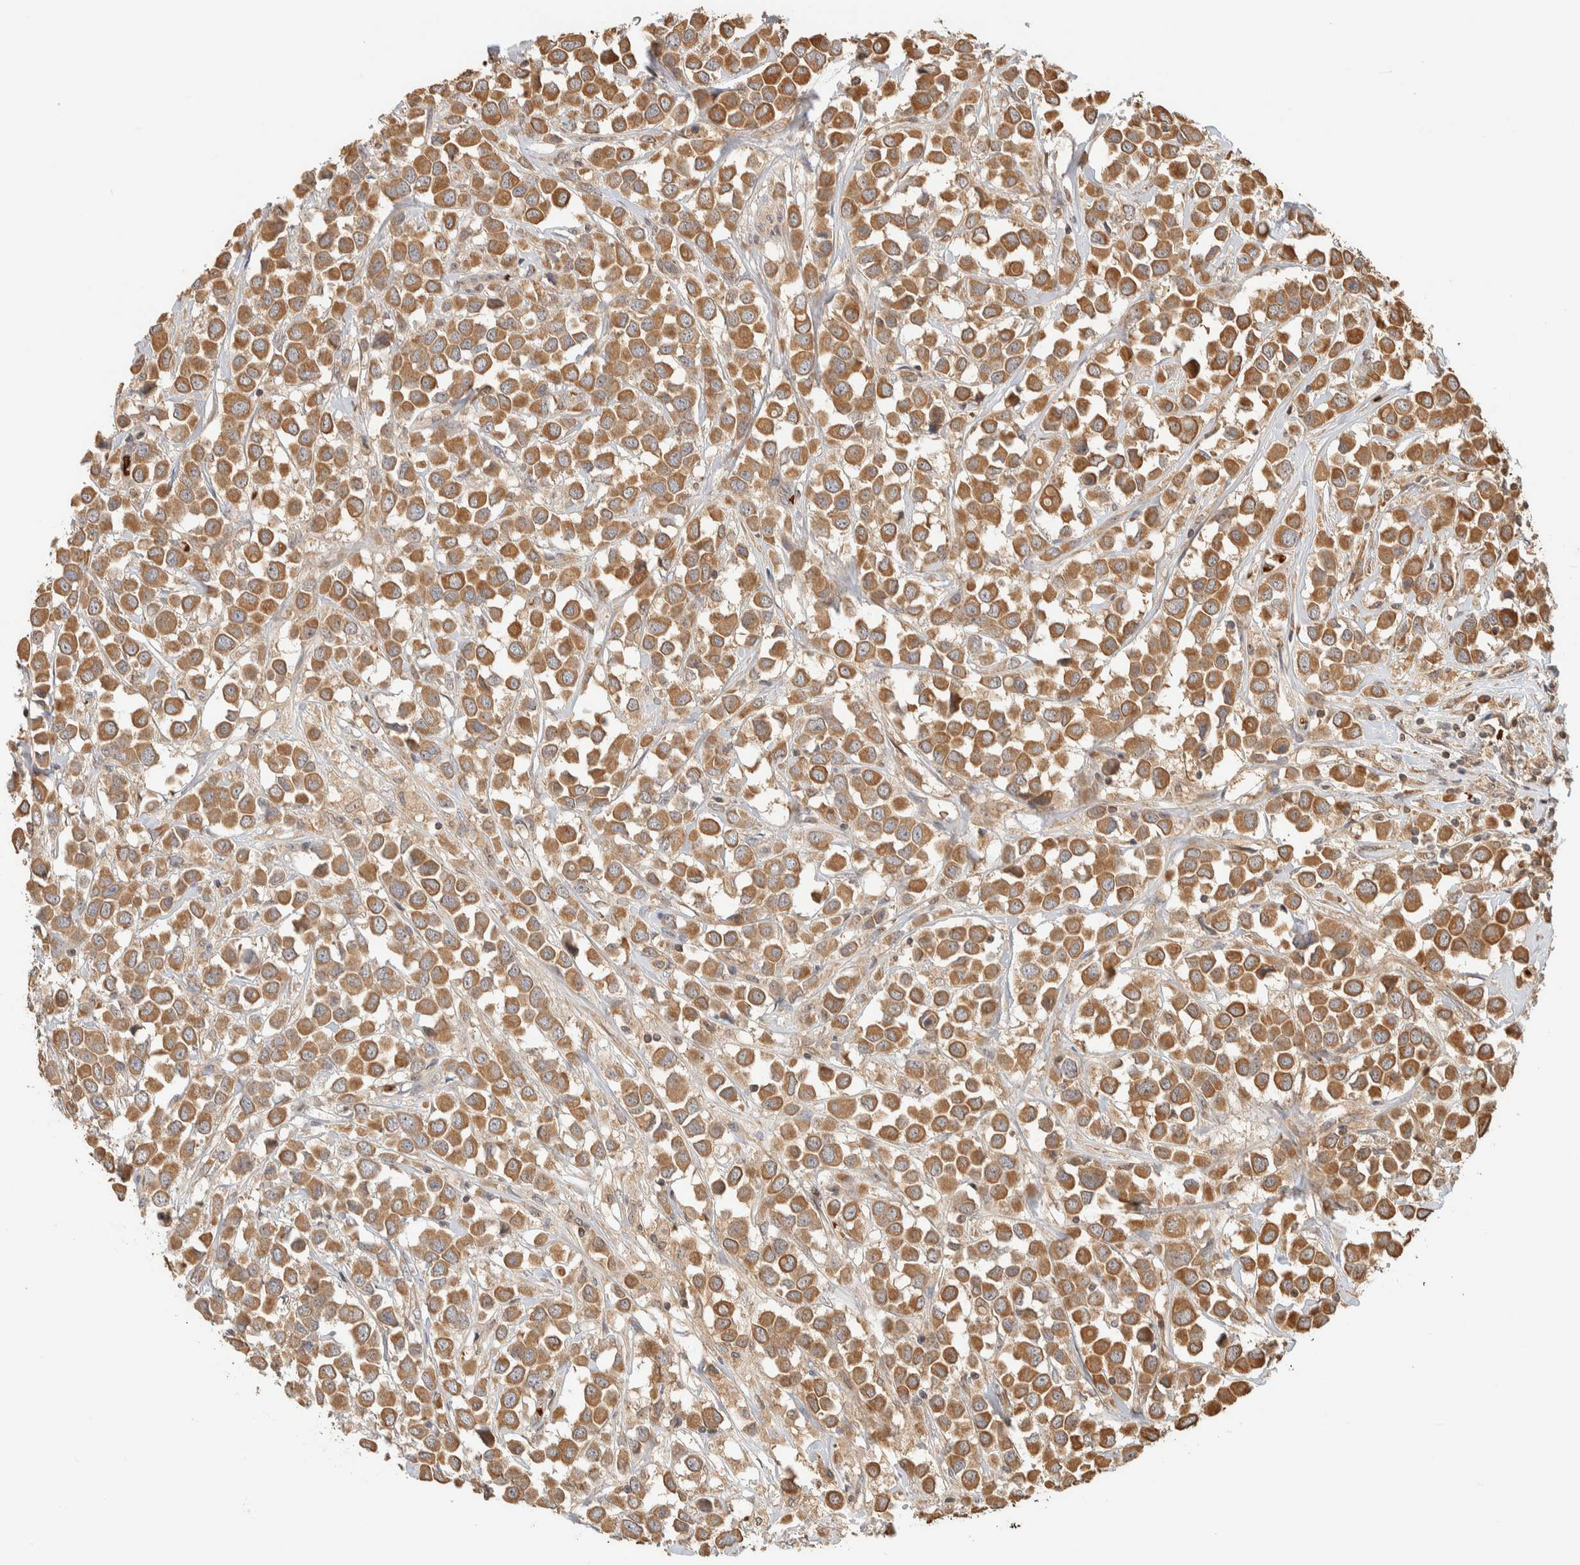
{"staining": {"intensity": "moderate", "quantity": ">75%", "location": "cytoplasmic/membranous"}, "tissue": "breast cancer", "cell_type": "Tumor cells", "image_type": "cancer", "snomed": [{"axis": "morphology", "description": "Duct carcinoma"}, {"axis": "topography", "description": "Breast"}], "caption": "Infiltrating ductal carcinoma (breast) stained with DAB immunohistochemistry shows medium levels of moderate cytoplasmic/membranous staining in approximately >75% of tumor cells.", "gene": "TTI2", "patient": {"sex": "female", "age": 61}}